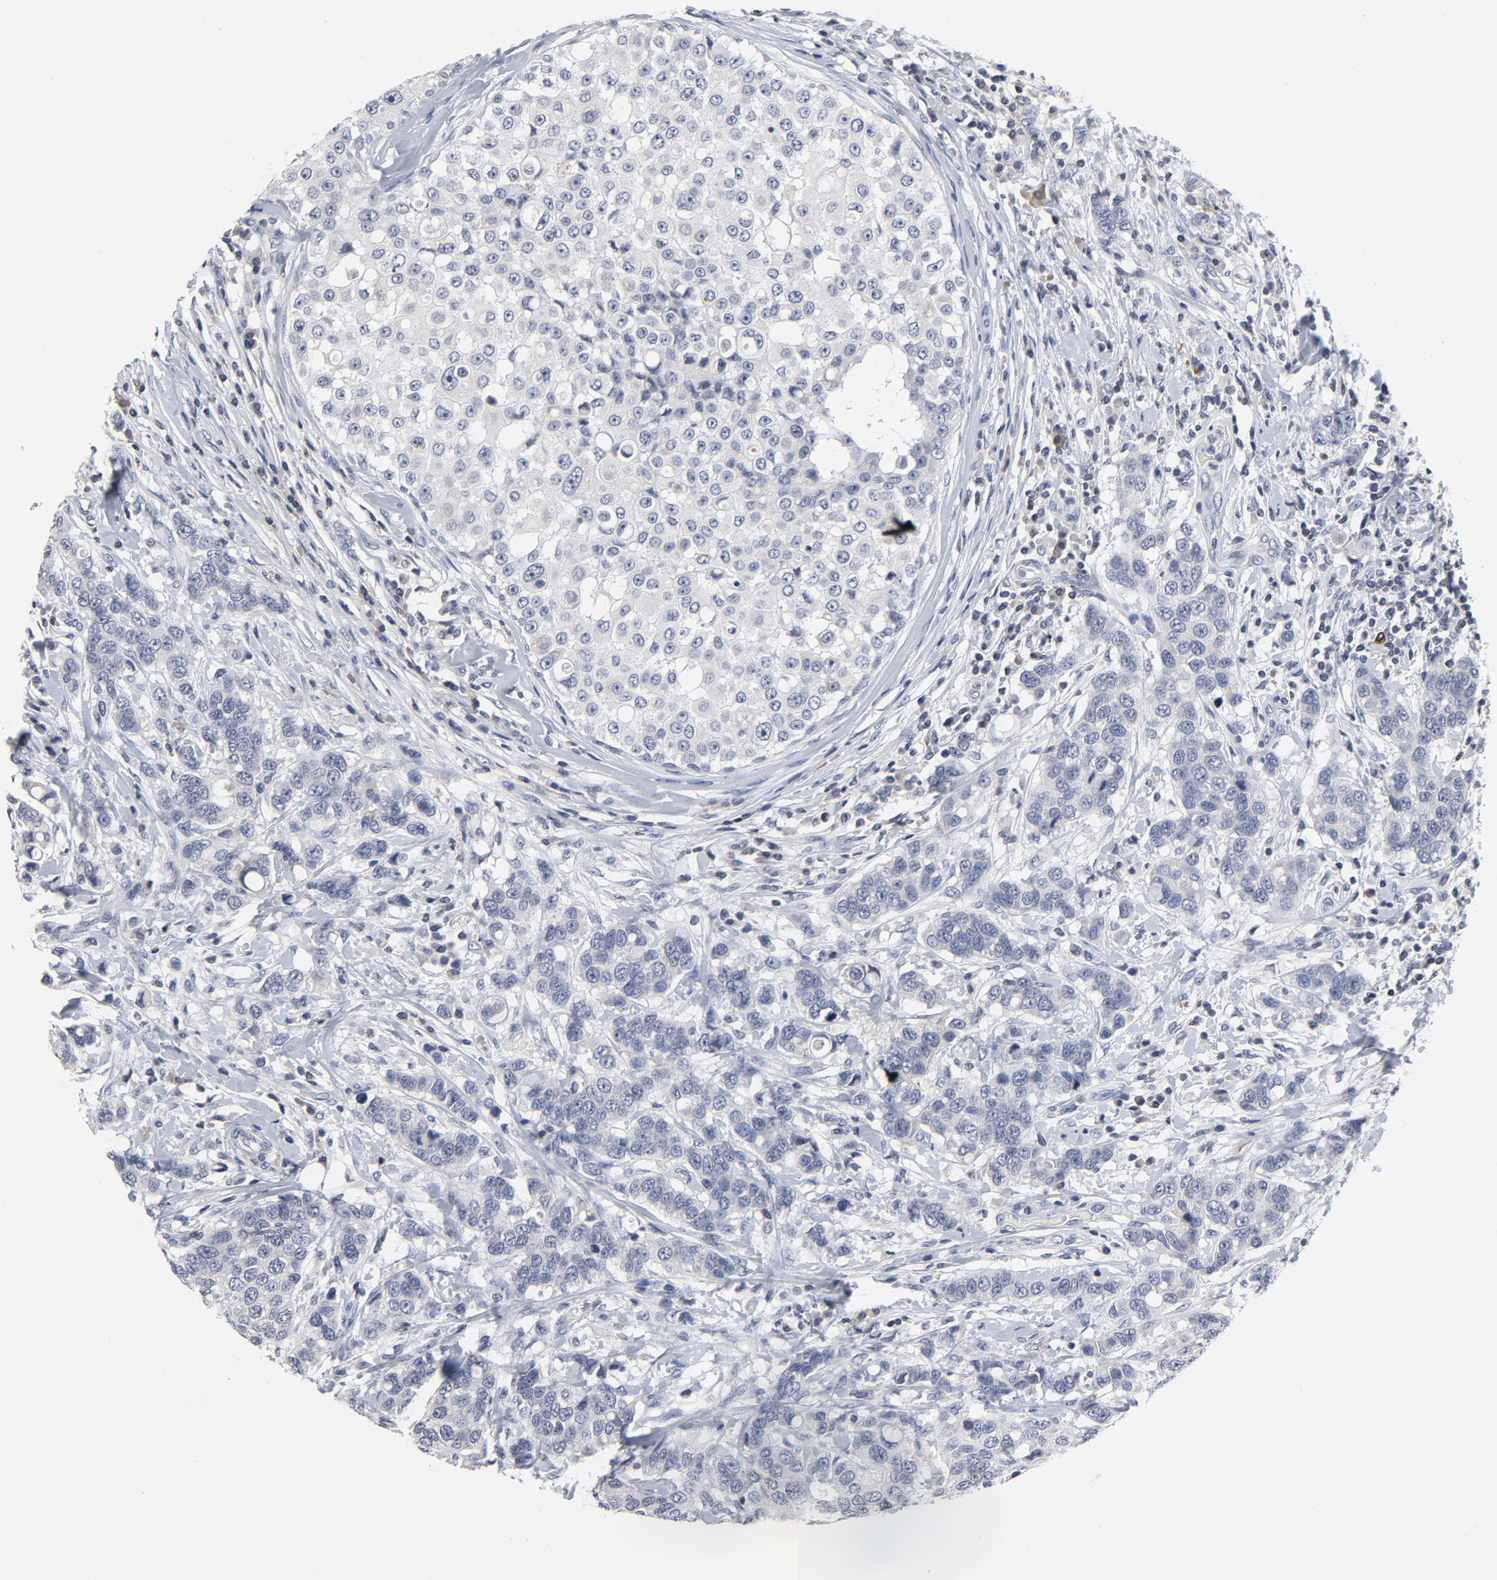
{"staining": {"intensity": "negative", "quantity": "none", "location": "none"}, "tissue": "breast cancer", "cell_type": "Tumor cells", "image_type": "cancer", "snomed": [{"axis": "morphology", "description": "Duct carcinoma"}, {"axis": "topography", "description": "Breast"}], "caption": "The immunohistochemistry (IHC) micrograph has no significant positivity in tumor cells of infiltrating ductal carcinoma (breast) tissue.", "gene": "TCL1A", "patient": {"sex": "female", "age": 27}}